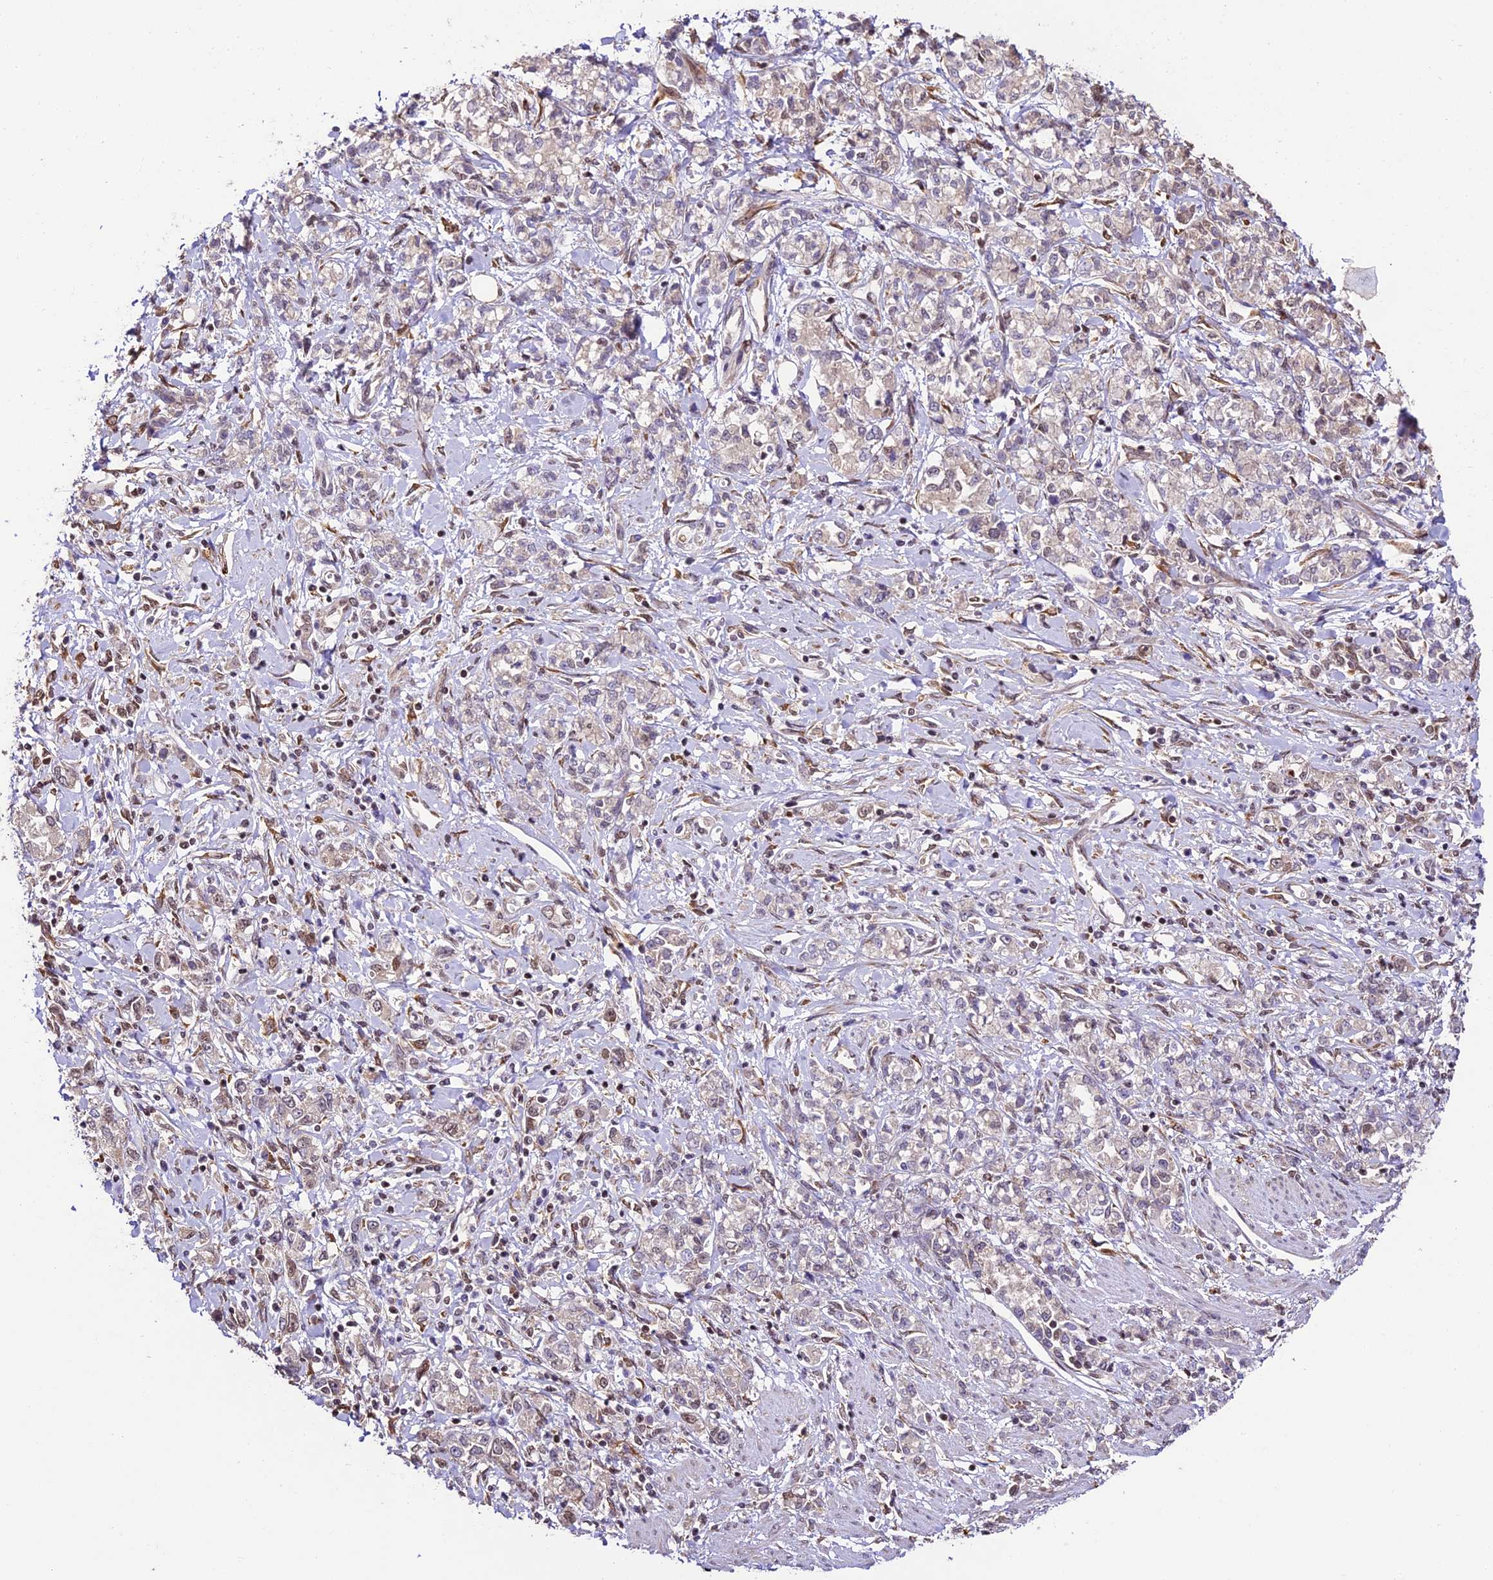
{"staining": {"intensity": "negative", "quantity": "none", "location": "none"}, "tissue": "stomach cancer", "cell_type": "Tumor cells", "image_type": "cancer", "snomed": [{"axis": "morphology", "description": "Adenocarcinoma, NOS"}, {"axis": "topography", "description": "Stomach"}], "caption": "DAB immunohistochemical staining of stomach cancer (adenocarcinoma) demonstrates no significant staining in tumor cells. The staining was performed using DAB to visualize the protein expression in brown, while the nuclei were stained in blue with hematoxylin (Magnification: 20x).", "gene": "TRIM22", "patient": {"sex": "female", "age": 76}}